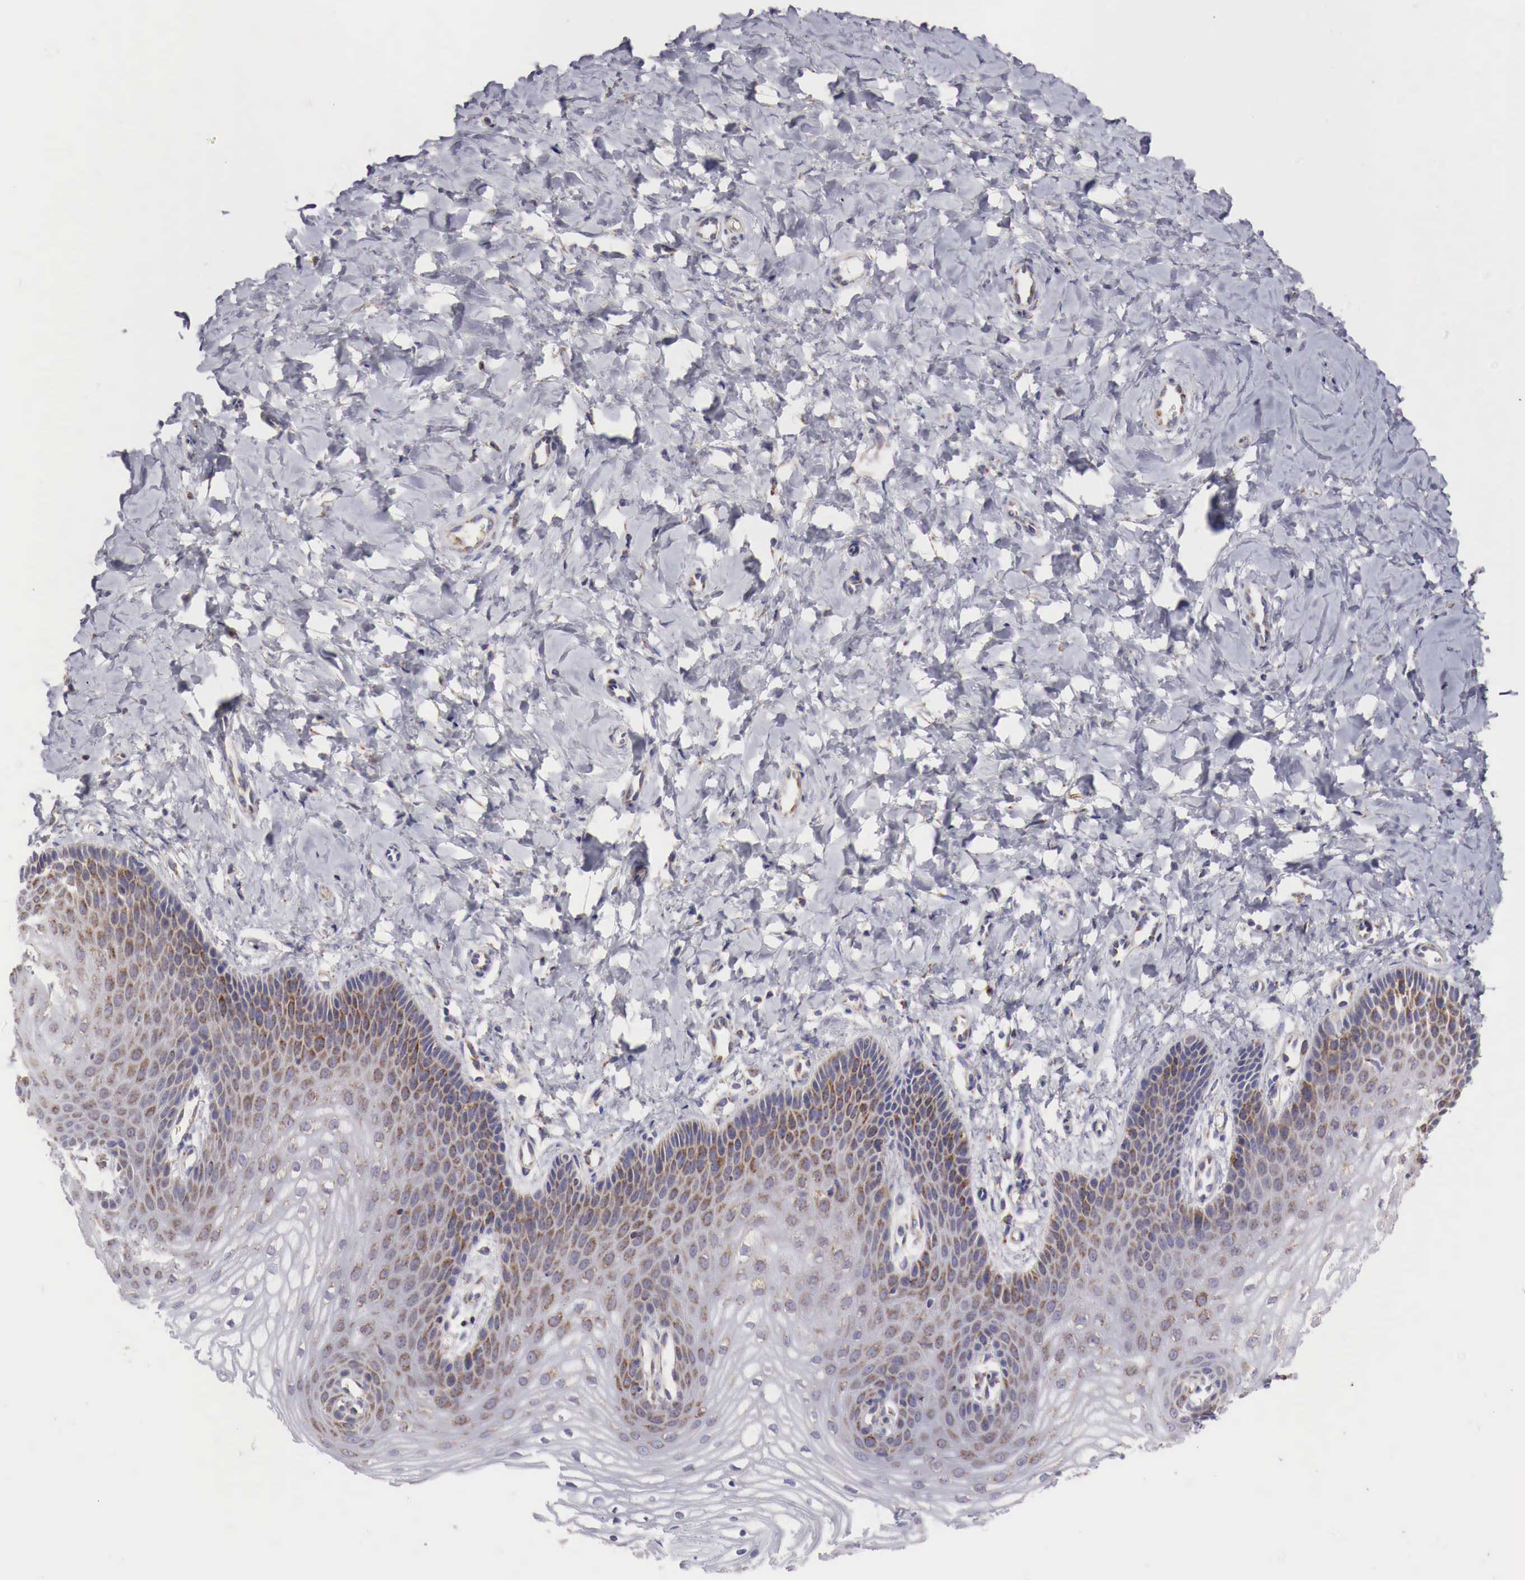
{"staining": {"intensity": "moderate", "quantity": "25%-75%", "location": "cytoplasmic/membranous"}, "tissue": "vagina", "cell_type": "Squamous epithelial cells", "image_type": "normal", "snomed": [{"axis": "morphology", "description": "Normal tissue, NOS"}, {"axis": "topography", "description": "Vagina"}], "caption": "Immunohistochemical staining of unremarkable human vagina displays medium levels of moderate cytoplasmic/membranous positivity in about 25%-75% of squamous epithelial cells. Immunohistochemistry (ihc) stains the protein of interest in brown and the nuclei are stained blue.", "gene": "XPNPEP3", "patient": {"sex": "female", "age": 68}}